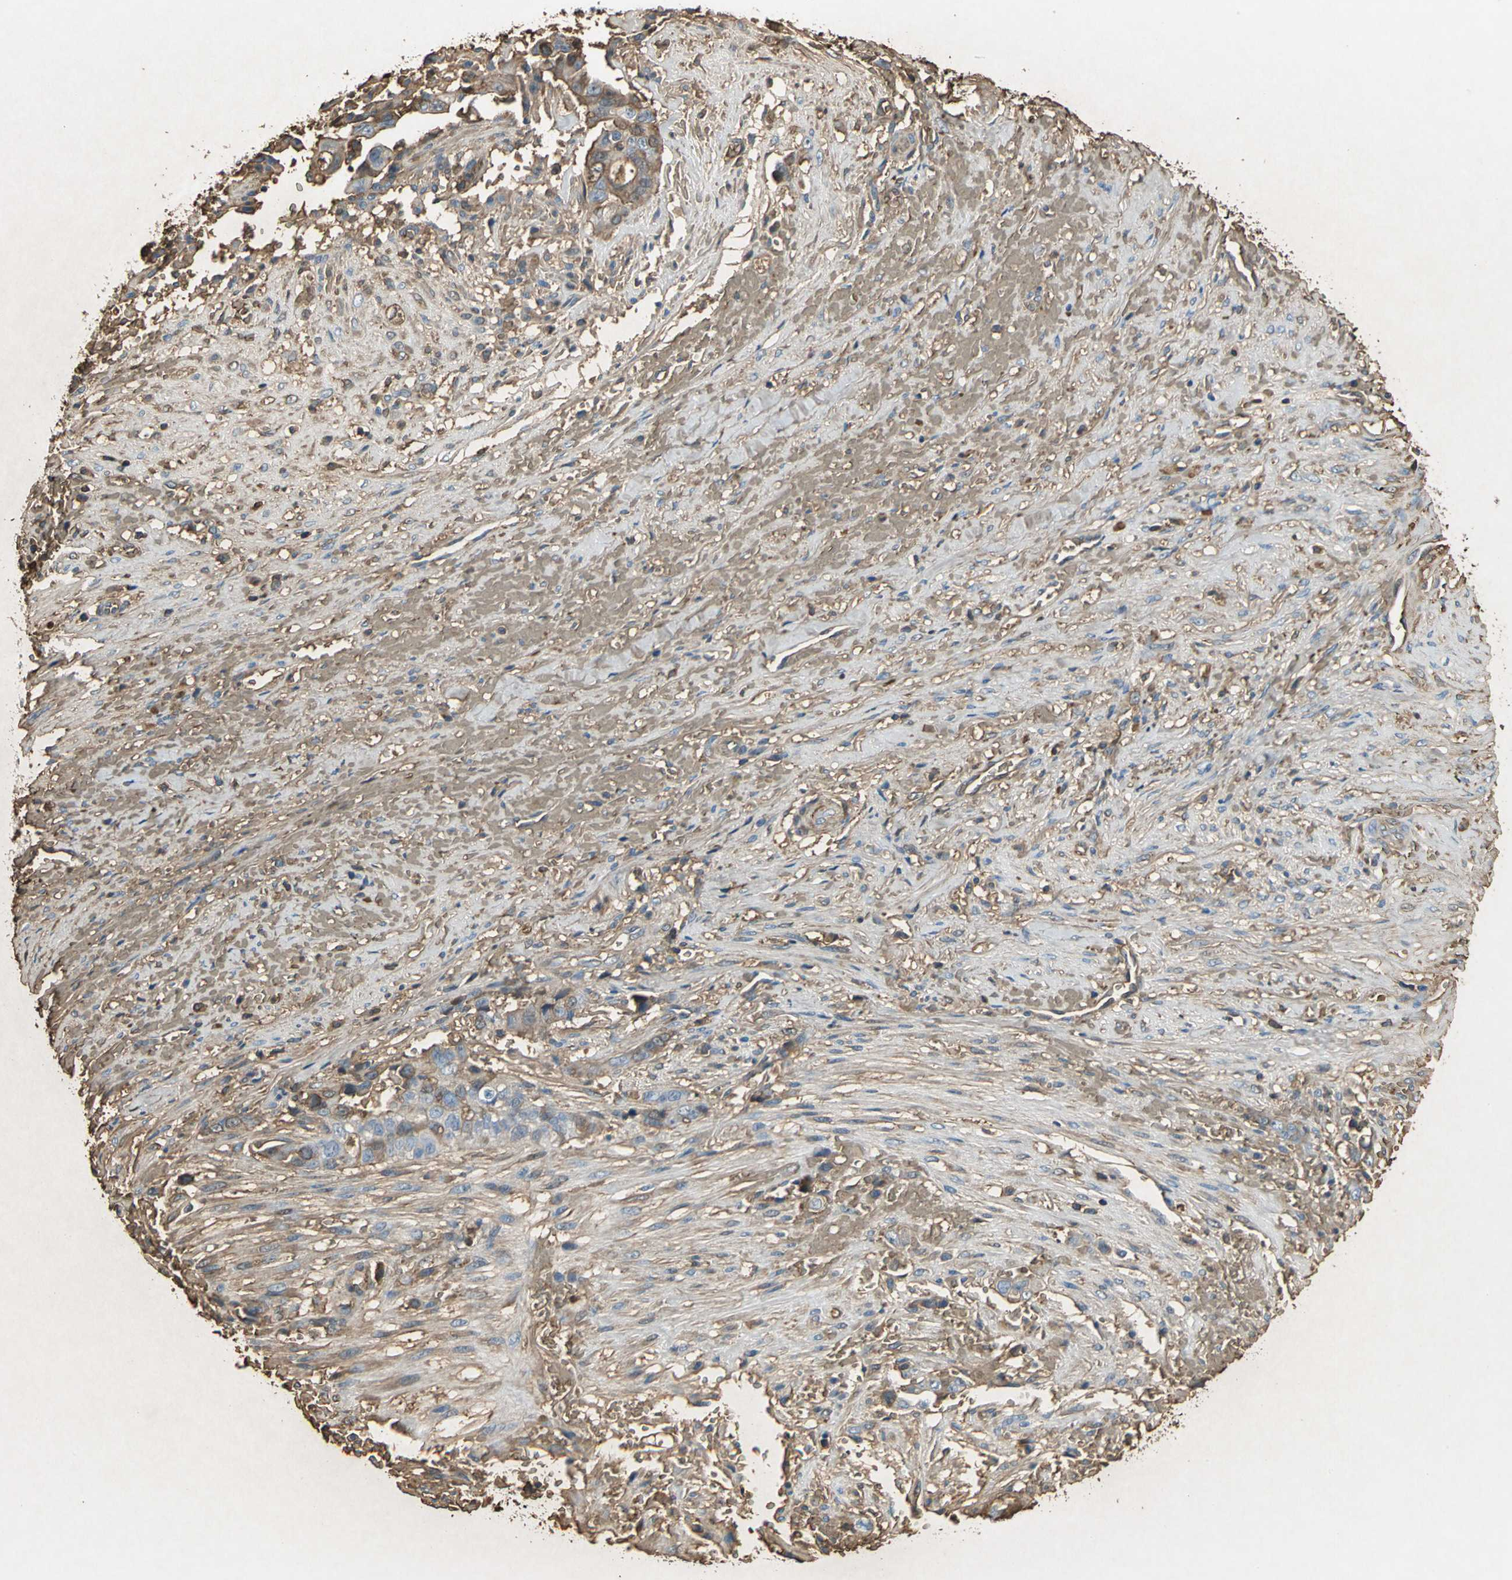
{"staining": {"intensity": "moderate", "quantity": ">75%", "location": "cytoplasmic/membranous"}, "tissue": "liver cancer", "cell_type": "Tumor cells", "image_type": "cancer", "snomed": [{"axis": "morphology", "description": "Cholangiocarcinoma"}, {"axis": "topography", "description": "Liver"}], "caption": "DAB immunohistochemical staining of liver cancer (cholangiocarcinoma) displays moderate cytoplasmic/membranous protein staining in about >75% of tumor cells.", "gene": "TREM1", "patient": {"sex": "female", "age": 70}}